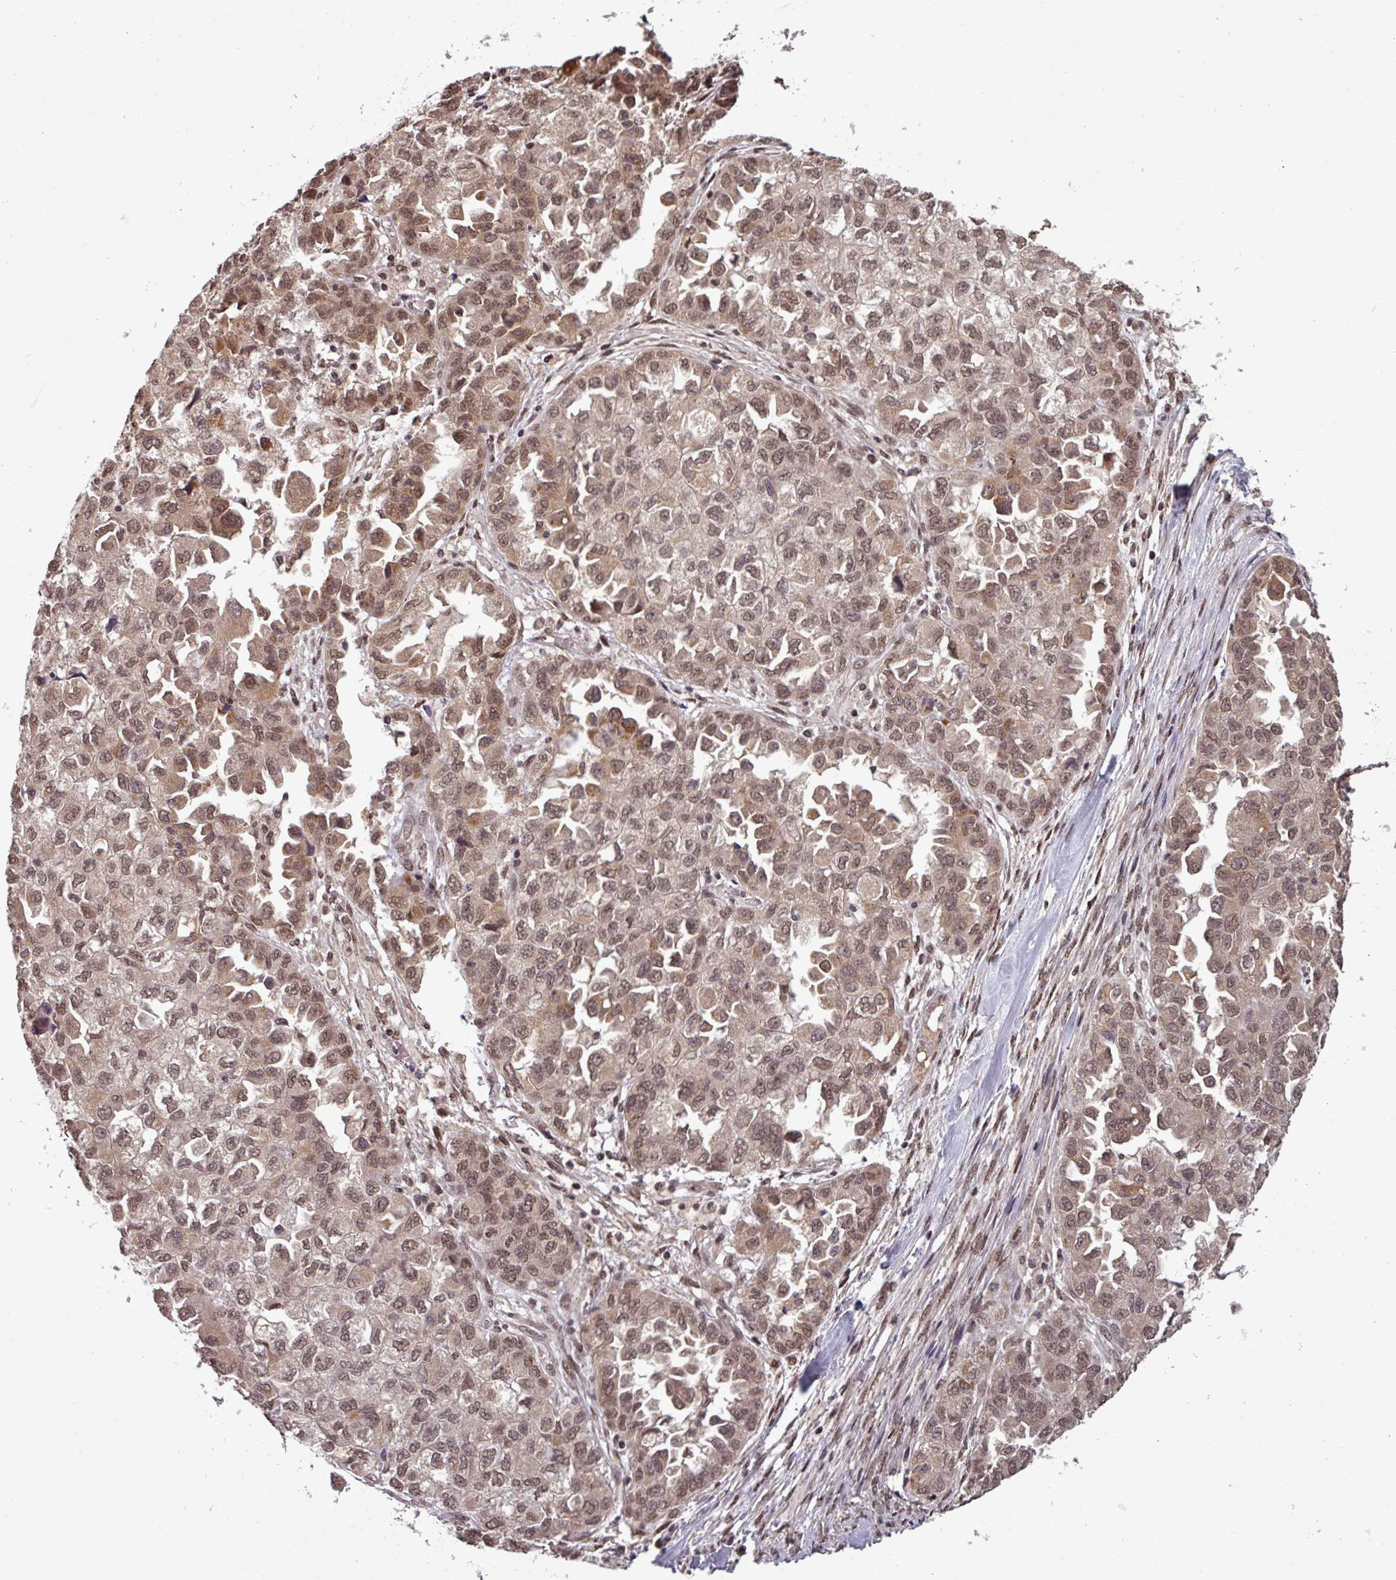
{"staining": {"intensity": "moderate", "quantity": ">75%", "location": "cytoplasmic/membranous,nuclear"}, "tissue": "ovarian cancer", "cell_type": "Tumor cells", "image_type": "cancer", "snomed": [{"axis": "morphology", "description": "Cystadenocarcinoma, serous, NOS"}, {"axis": "topography", "description": "Ovary"}], "caption": "Human ovarian serous cystadenocarcinoma stained with a protein marker shows moderate staining in tumor cells.", "gene": "NOB1", "patient": {"sex": "female", "age": 84}}